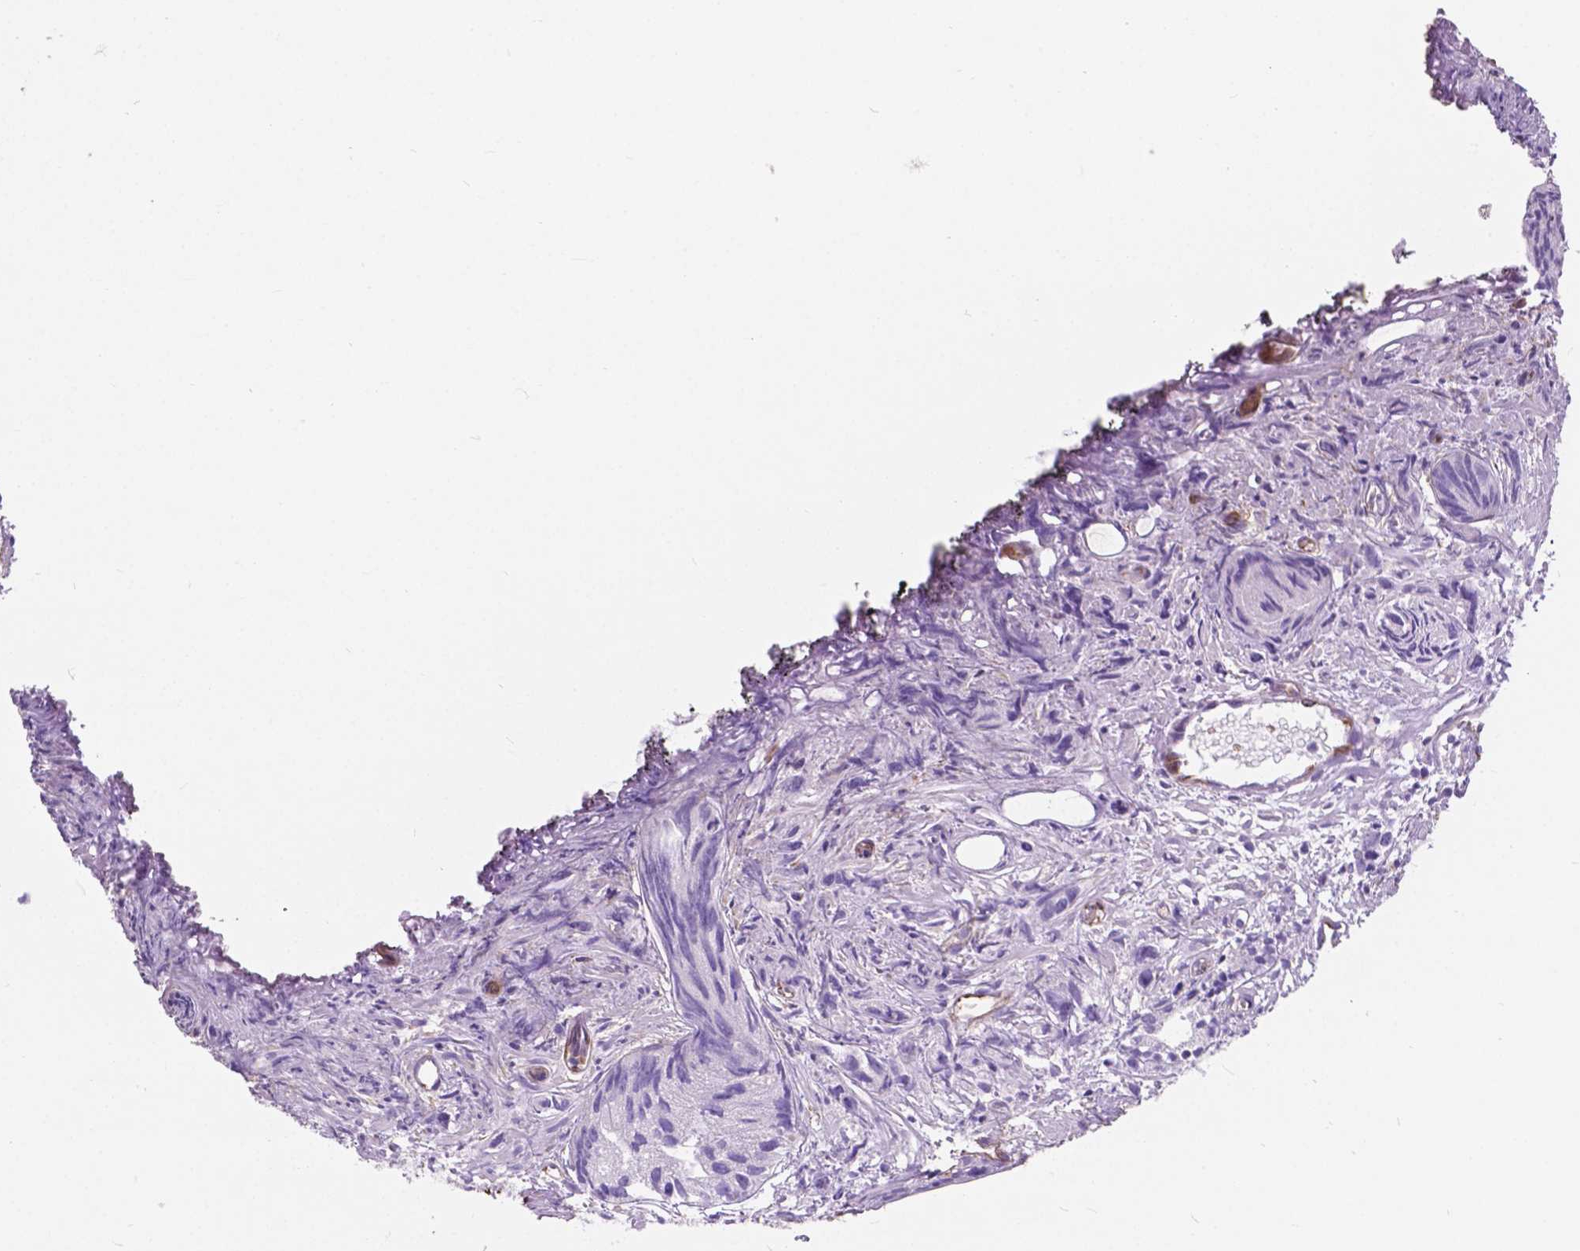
{"staining": {"intensity": "negative", "quantity": "none", "location": "none"}, "tissue": "prostate cancer", "cell_type": "Tumor cells", "image_type": "cancer", "snomed": [{"axis": "morphology", "description": "Adenocarcinoma, High grade"}, {"axis": "topography", "description": "Prostate"}], "caption": "Micrograph shows no protein positivity in tumor cells of prostate cancer (high-grade adenocarcinoma) tissue.", "gene": "AMOT", "patient": {"sex": "male", "age": 68}}